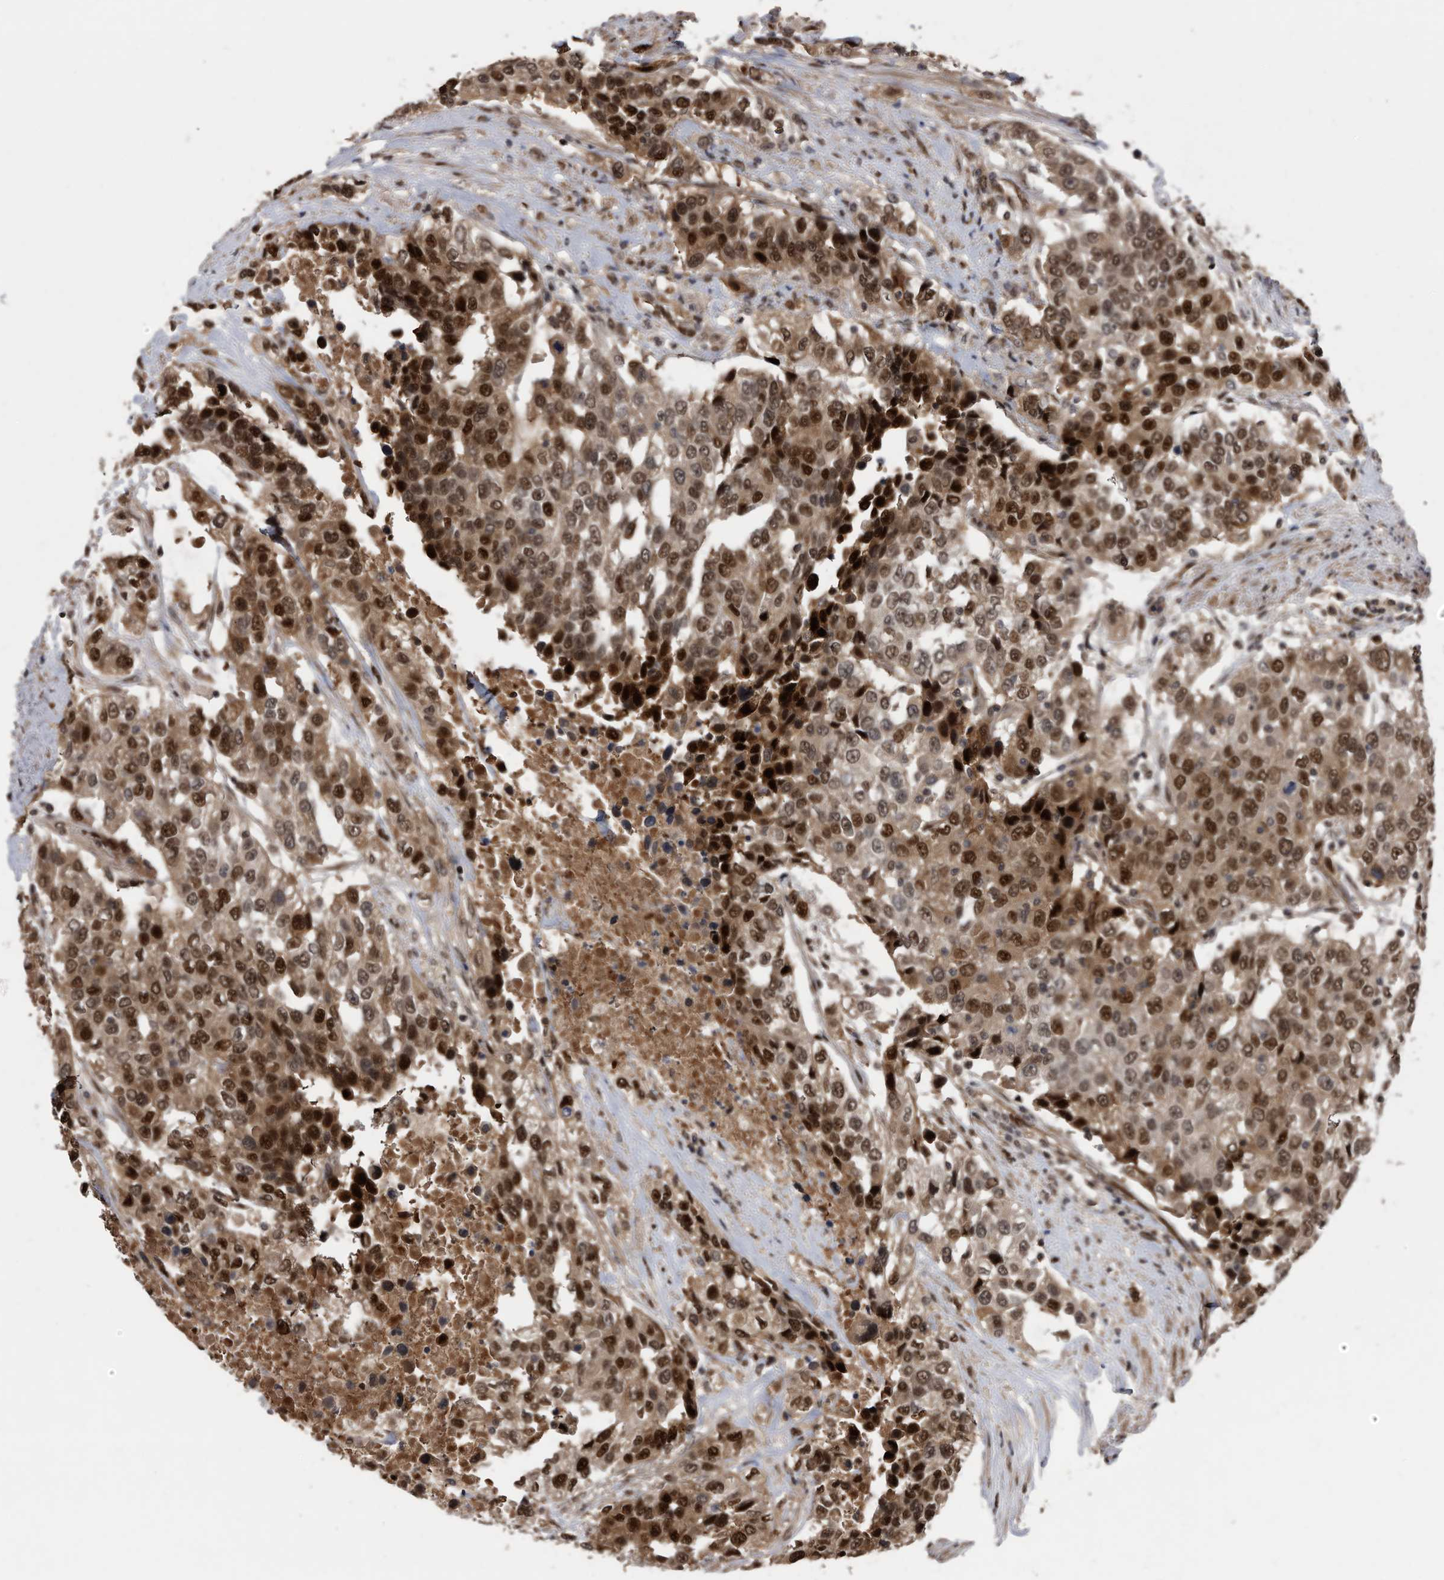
{"staining": {"intensity": "moderate", "quantity": ">75%", "location": "cytoplasmic/membranous,nuclear"}, "tissue": "urothelial cancer", "cell_type": "Tumor cells", "image_type": "cancer", "snomed": [{"axis": "morphology", "description": "Urothelial carcinoma, High grade"}, {"axis": "topography", "description": "Urinary bladder"}], "caption": "An immunohistochemistry (IHC) histopathology image of neoplastic tissue is shown. Protein staining in brown shows moderate cytoplasmic/membranous and nuclear positivity in urothelial cancer within tumor cells. The staining was performed using DAB, with brown indicating positive protein expression. Nuclei are stained blue with hematoxylin.", "gene": "RAD23B", "patient": {"sex": "female", "age": 80}}